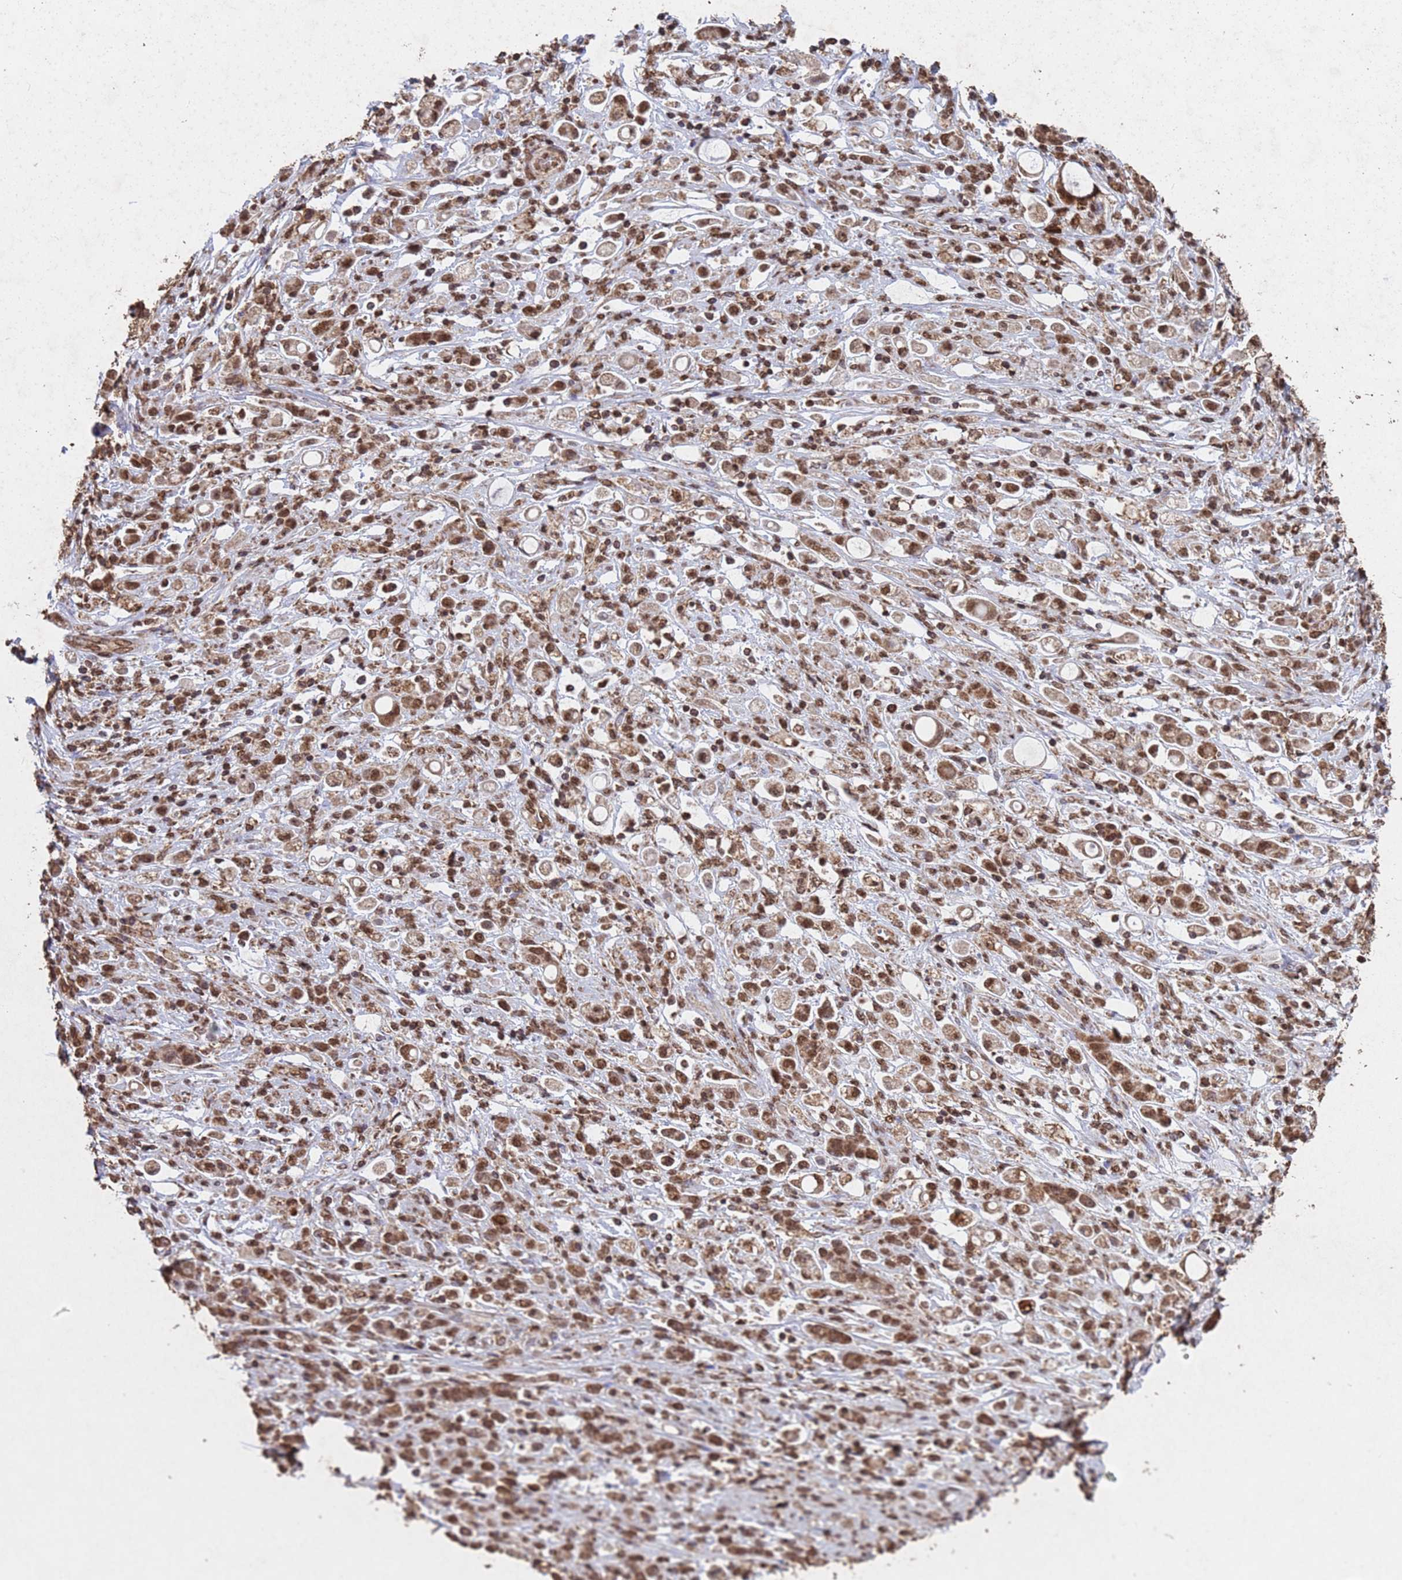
{"staining": {"intensity": "moderate", "quantity": ">75%", "location": "cytoplasmic/membranous,nuclear"}, "tissue": "stomach cancer", "cell_type": "Tumor cells", "image_type": "cancer", "snomed": [{"axis": "morphology", "description": "Adenocarcinoma, NOS"}, {"axis": "topography", "description": "Stomach"}], "caption": "IHC photomicrograph of adenocarcinoma (stomach) stained for a protein (brown), which reveals medium levels of moderate cytoplasmic/membranous and nuclear staining in approximately >75% of tumor cells.", "gene": "HDAC10", "patient": {"sex": "female", "age": 60}}